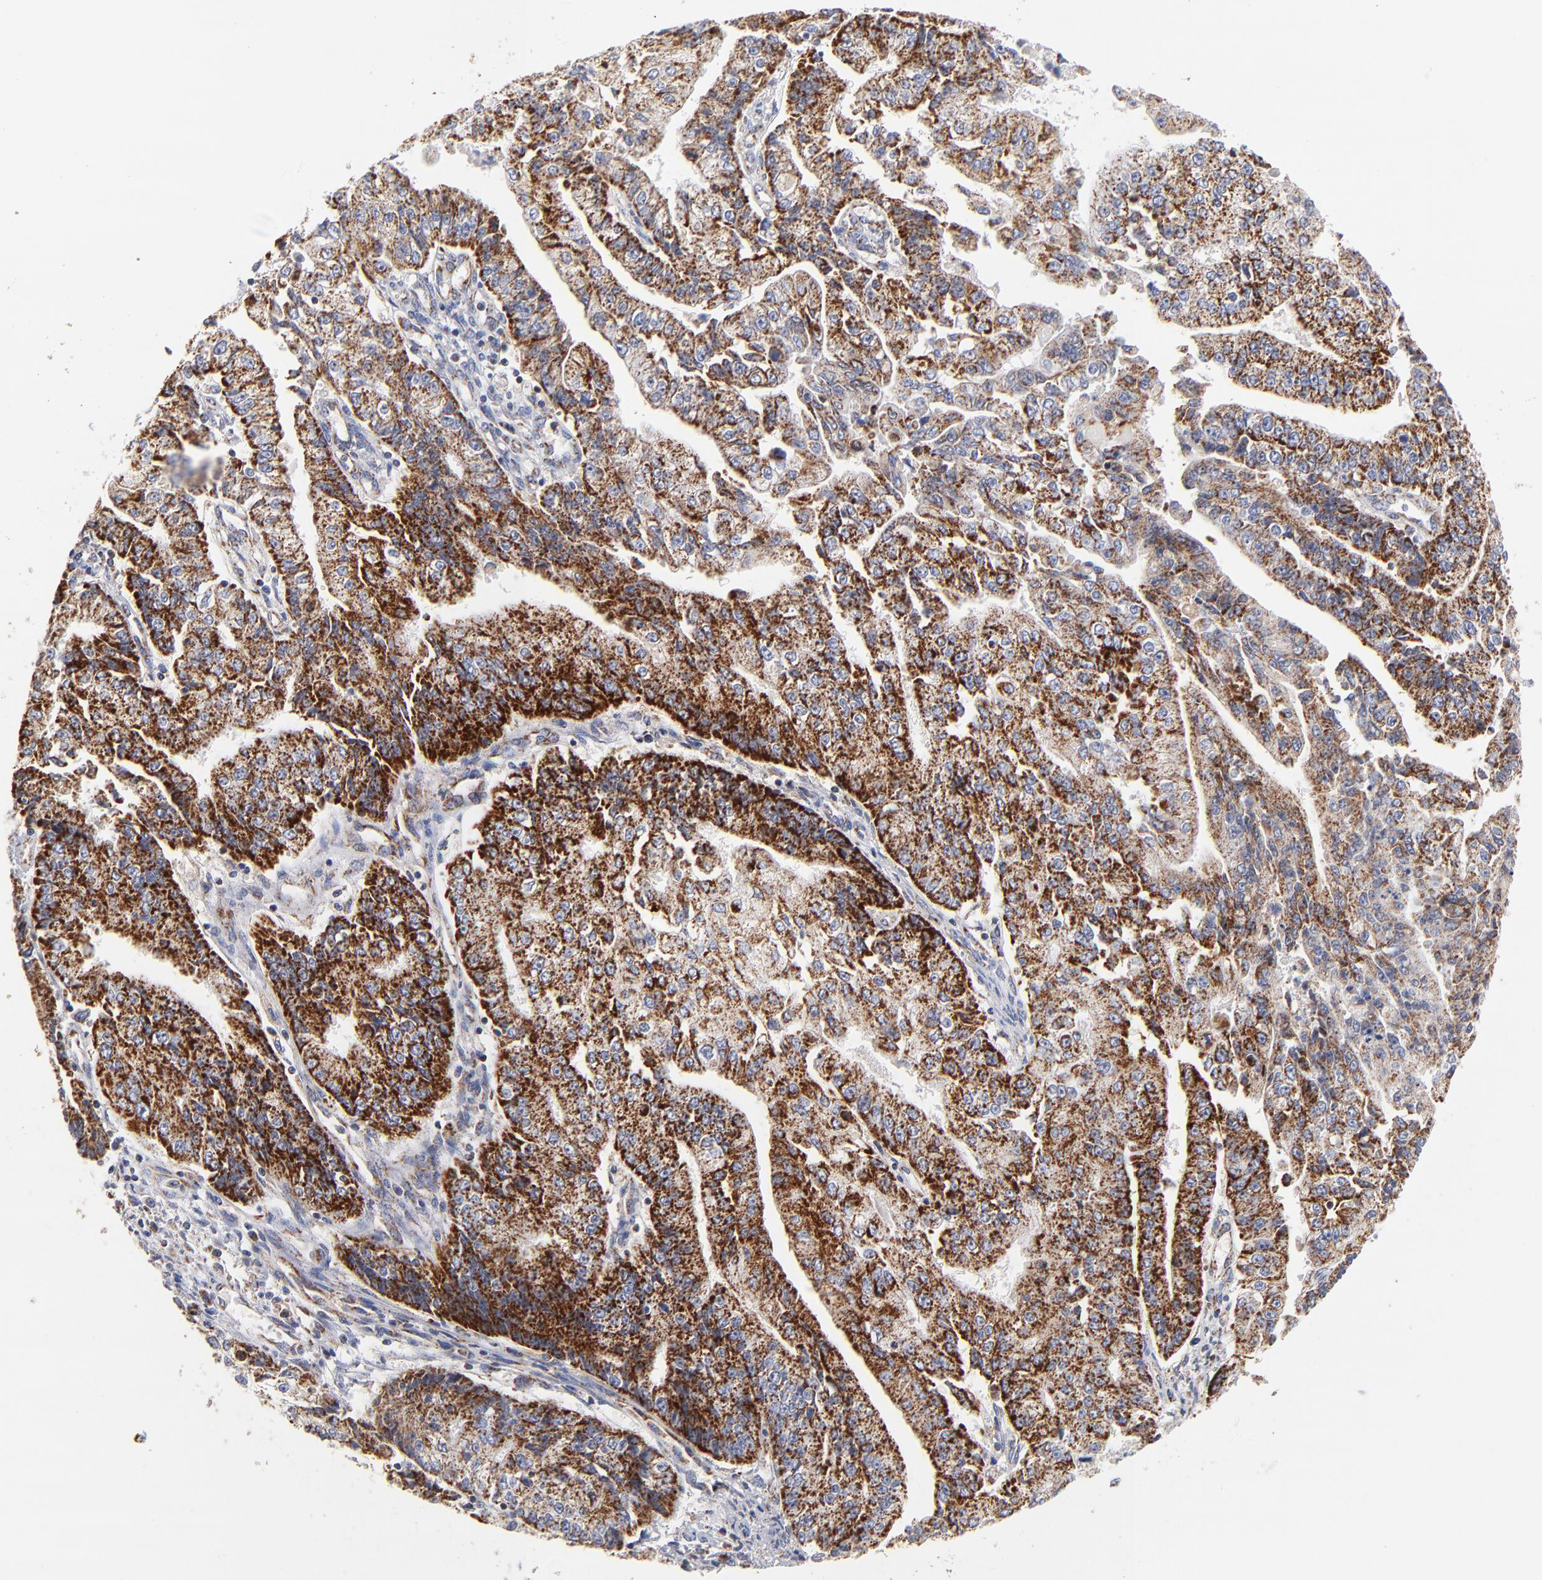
{"staining": {"intensity": "strong", "quantity": ">75%", "location": "cytoplasmic/membranous"}, "tissue": "endometrial cancer", "cell_type": "Tumor cells", "image_type": "cancer", "snomed": [{"axis": "morphology", "description": "Adenocarcinoma, NOS"}, {"axis": "topography", "description": "Endometrium"}], "caption": "Immunohistochemical staining of human endometrial cancer shows high levels of strong cytoplasmic/membranous protein expression in about >75% of tumor cells.", "gene": "DLAT", "patient": {"sex": "female", "age": 75}}